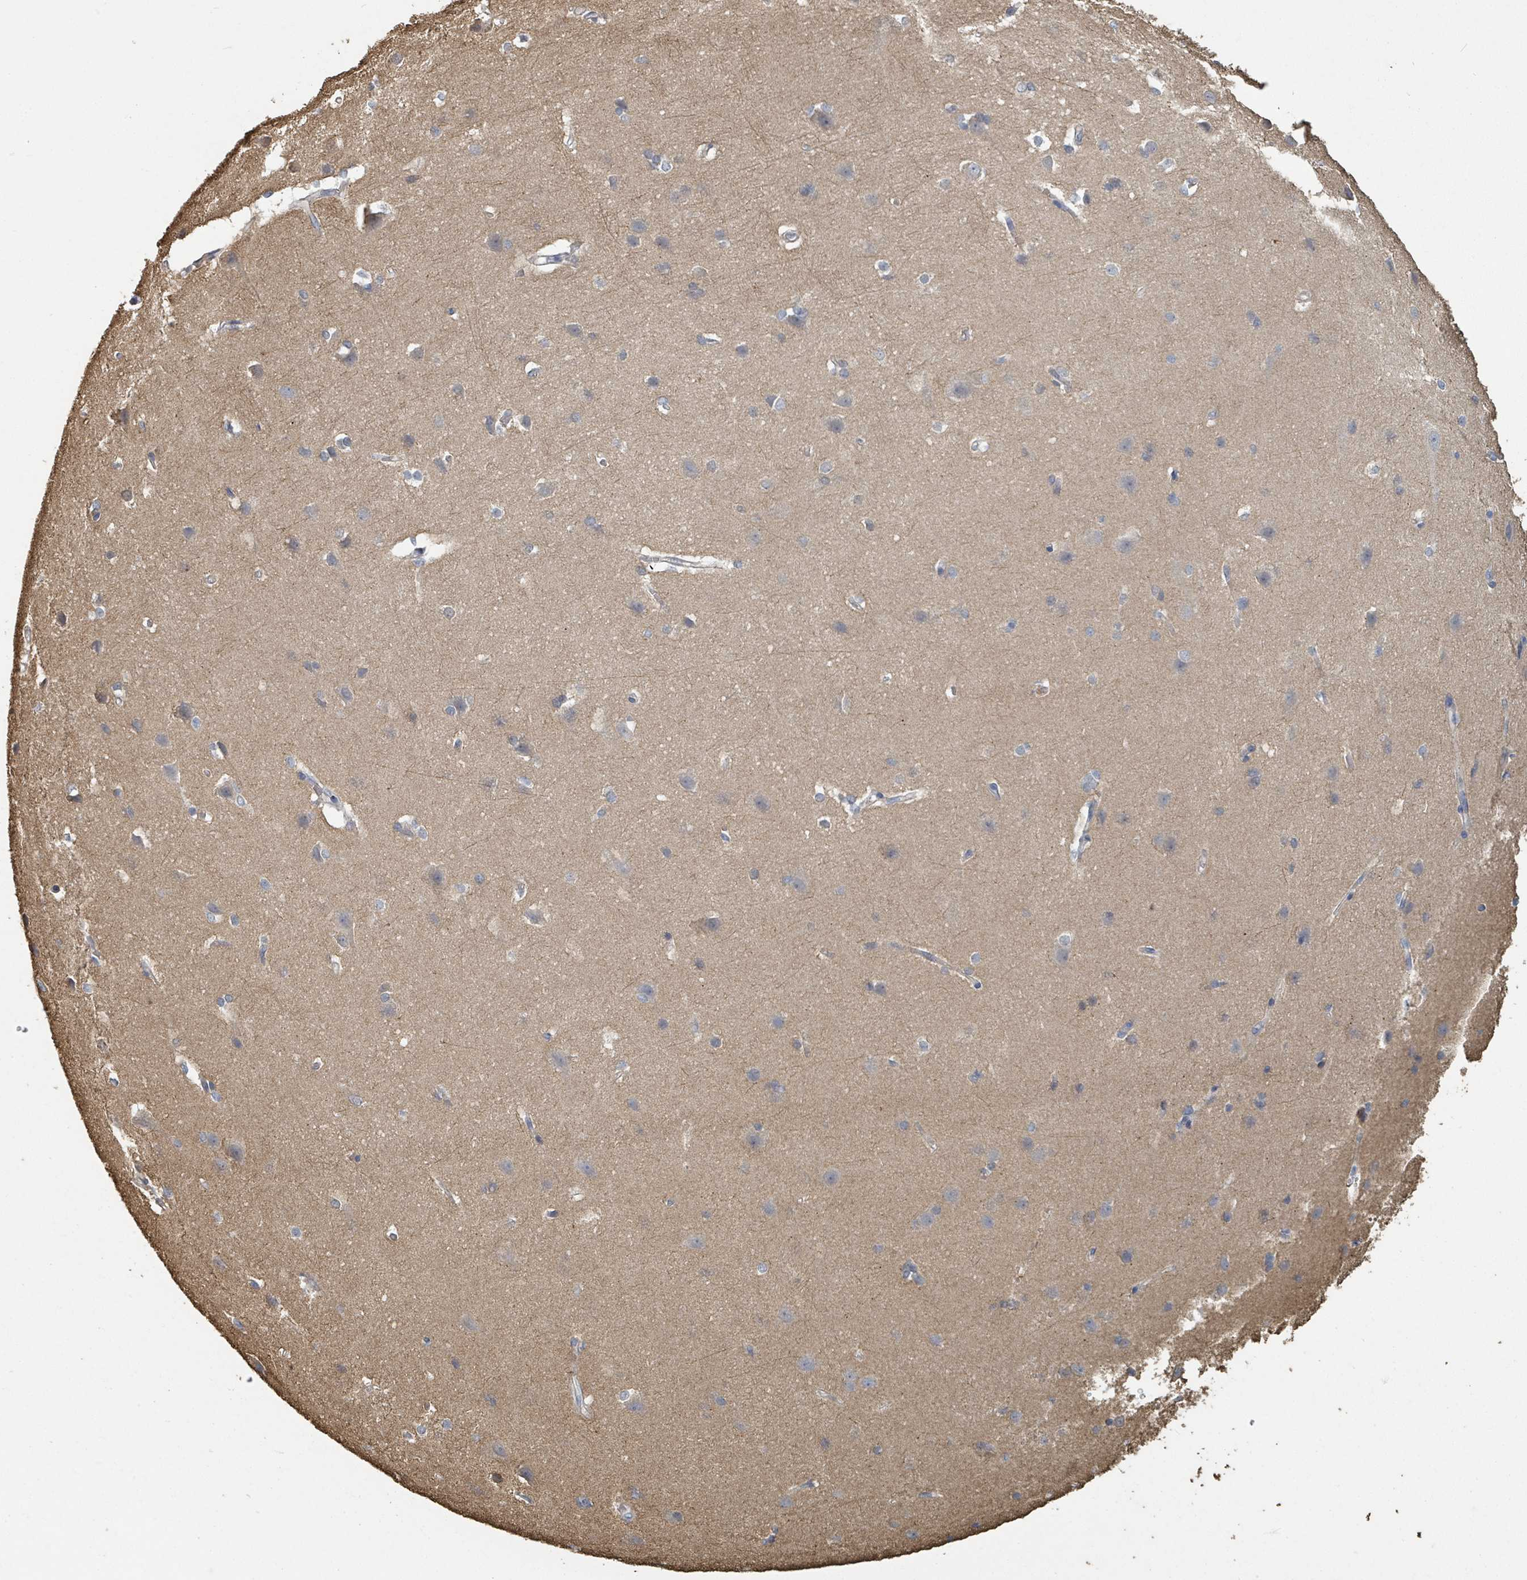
{"staining": {"intensity": "negative", "quantity": "none", "location": "none"}, "tissue": "cerebral cortex", "cell_type": "Endothelial cells", "image_type": "normal", "snomed": [{"axis": "morphology", "description": "Normal tissue, NOS"}, {"axis": "topography", "description": "Cerebral cortex"}], "caption": "Immunohistochemical staining of benign cerebral cortex exhibits no significant expression in endothelial cells.", "gene": "PLAUR", "patient": {"sex": "male", "age": 37}}